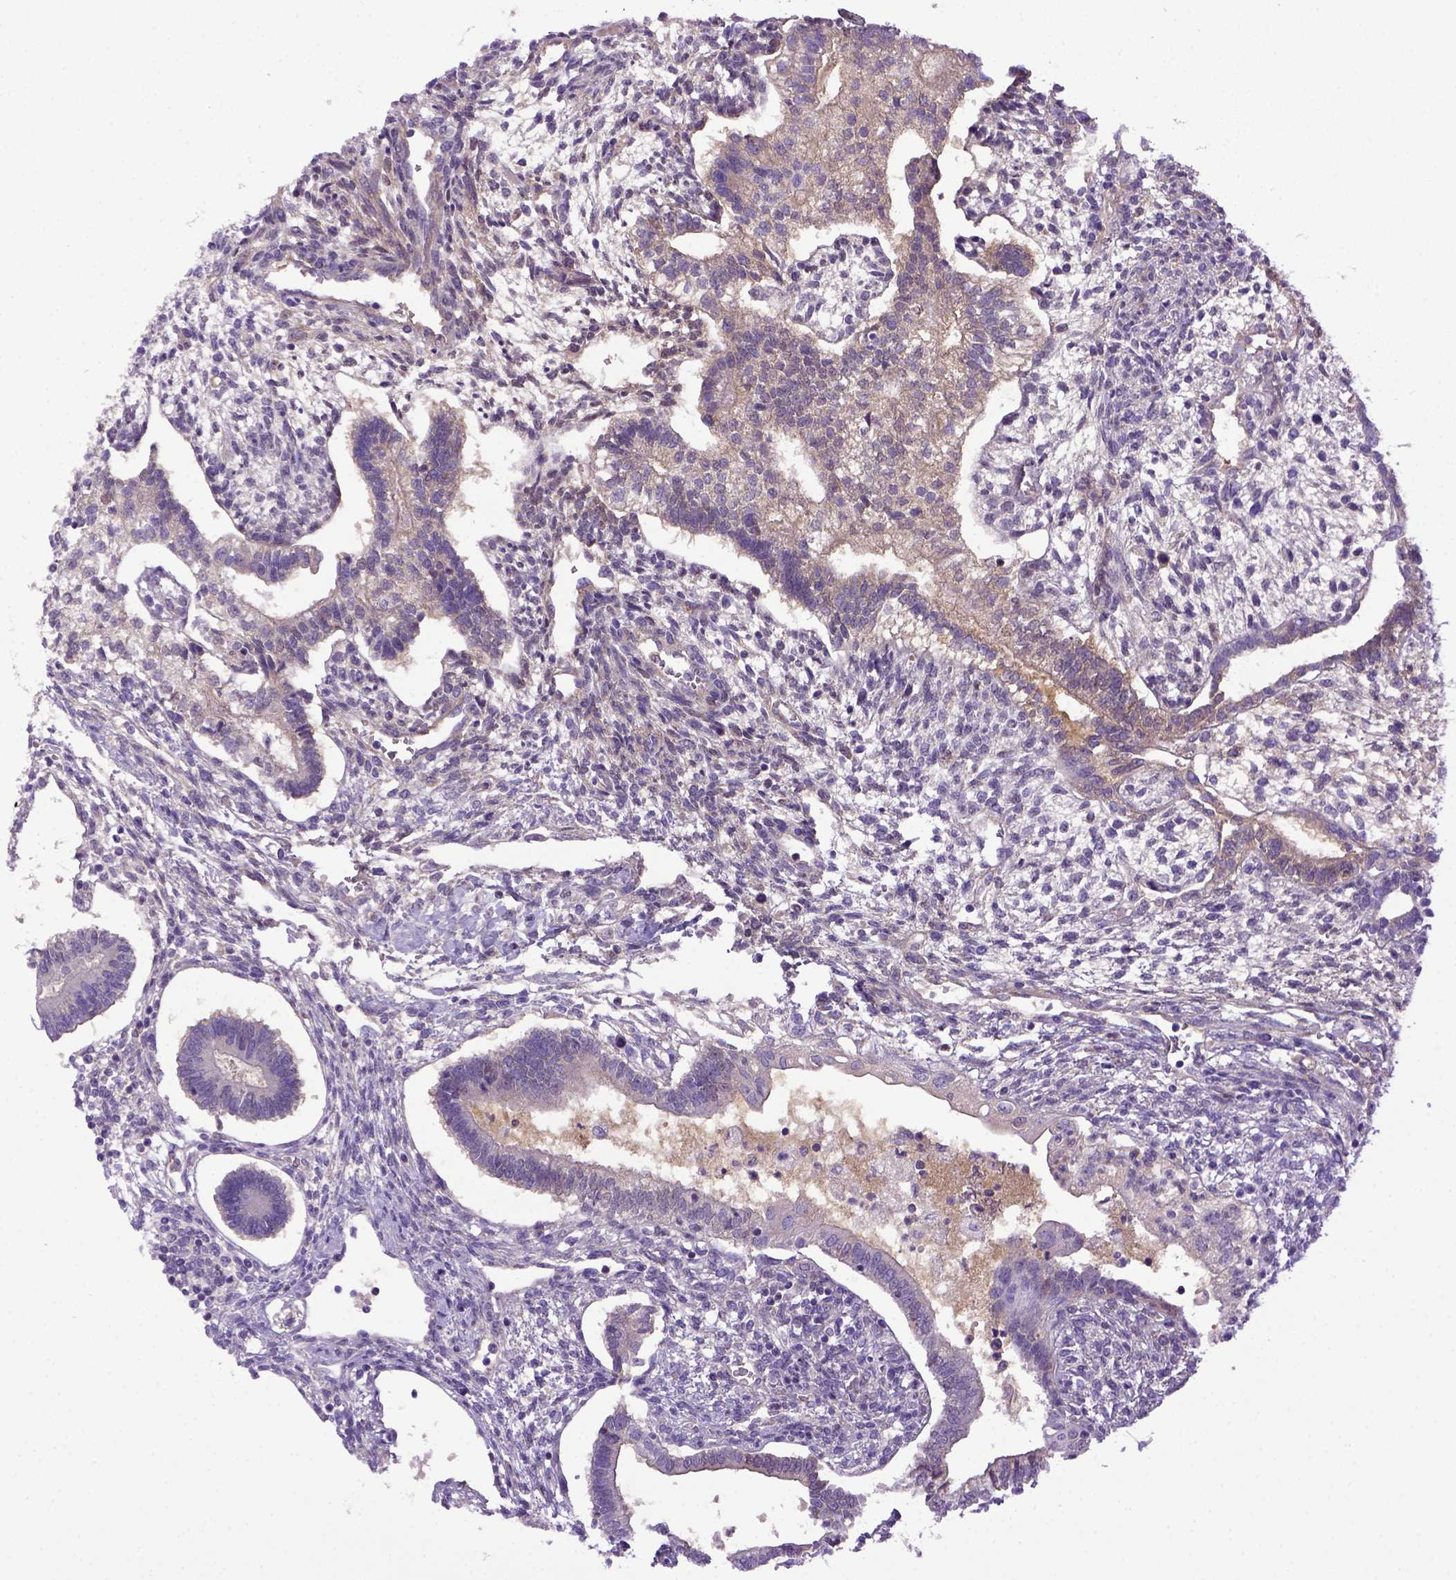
{"staining": {"intensity": "negative", "quantity": "none", "location": "none"}, "tissue": "testis cancer", "cell_type": "Tumor cells", "image_type": "cancer", "snomed": [{"axis": "morphology", "description": "Carcinoma, Embryonal, NOS"}, {"axis": "topography", "description": "Testis"}], "caption": "Immunohistochemistry (IHC) photomicrograph of neoplastic tissue: testis cancer (embryonal carcinoma) stained with DAB demonstrates no significant protein positivity in tumor cells.", "gene": "ITIH4", "patient": {"sex": "male", "age": 37}}